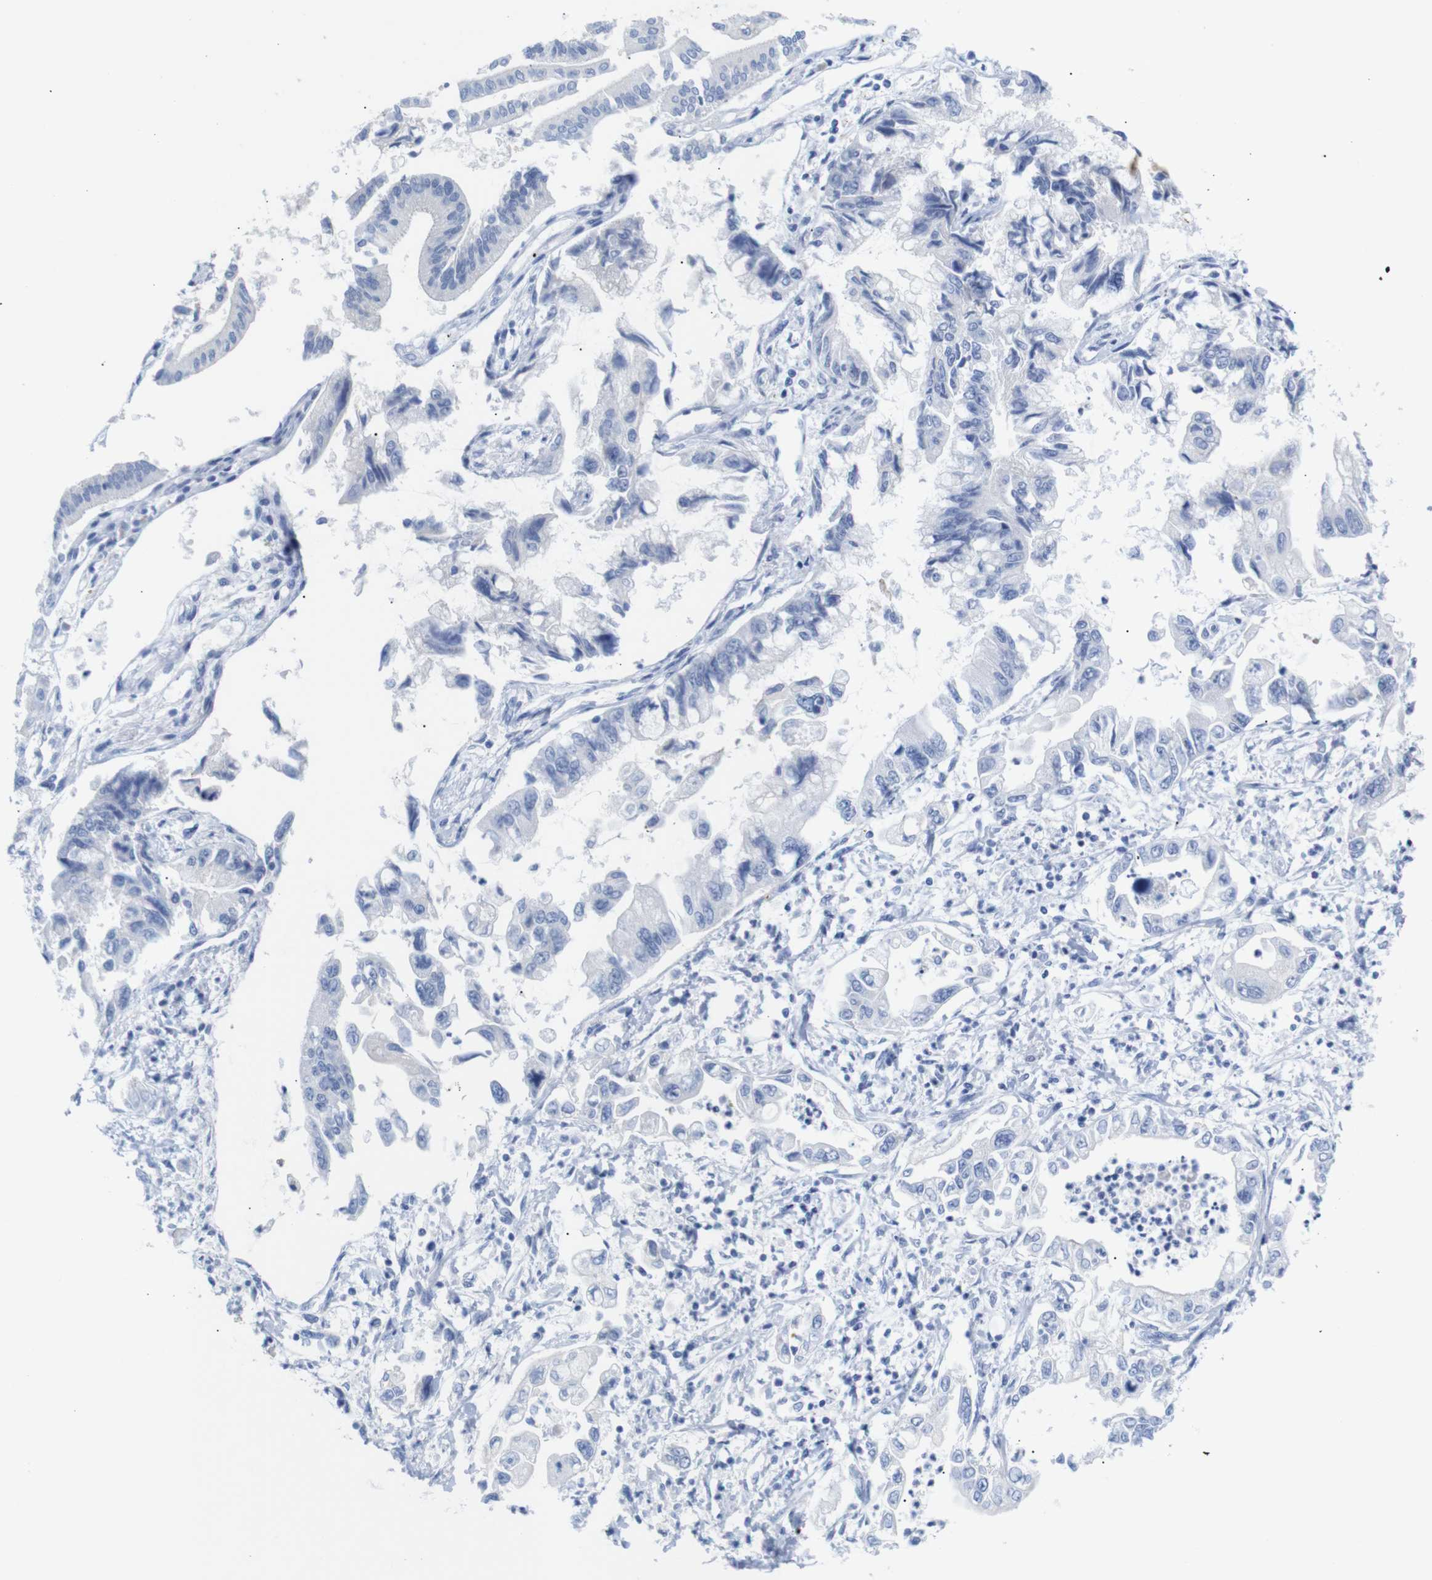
{"staining": {"intensity": "negative", "quantity": "none", "location": "none"}, "tissue": "pancreatic cancer", "cell_type": "Tumor cells", "image_type": "cancer", "snomed": [{"axis": "morphology", "description": "Adenocarcinoma, NOS"}, {"axis": "topography", "description": "Pancreas"}], "caption": "Immunohistochemistry (IHC) photomicrograph of neoplastic tissue: human pancreatic cancer stained with DAB displays no significant protein expression in tumor cells. The staining was performed using DAB (3,3'-diaminobenzidine) to visualize the protein expression in brown, while the nuclei were stained in blue with hematoxylin (Magnification: 20x).", "gene": "ERVMER34-1", "patient": {"sex": "male", "age": 56}}